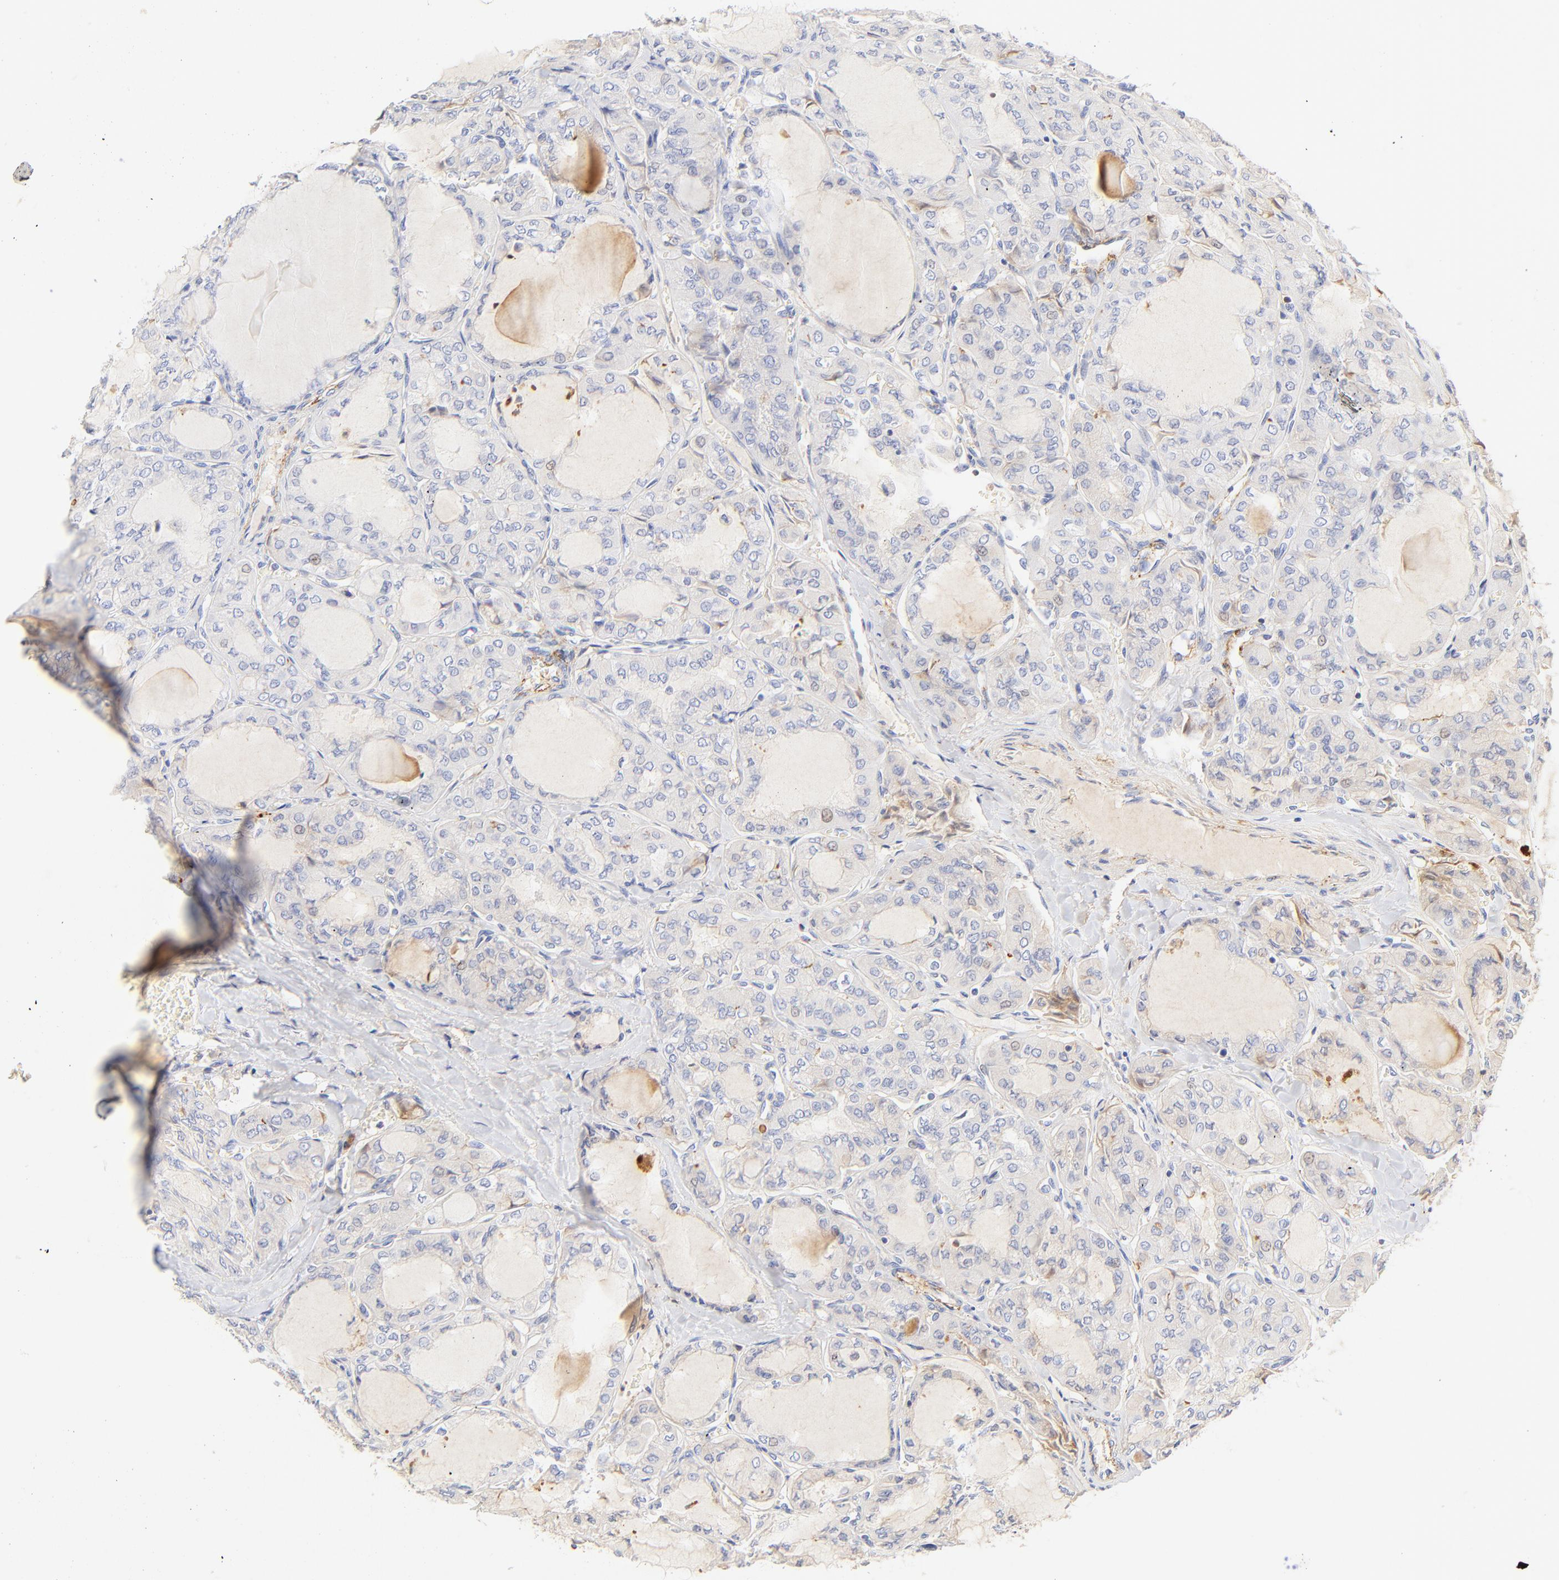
{"staining": {"intensity": "negative", "quantity": "none", "location": "none"}, "tissue": "thyroid cancer", "cell_type": "Tumor cells", "image_type": "cancer", "snomed": [{"axis": "morphology", "description": "Papillary adenocarcinoma, NOS"}, {"axis": "topography", "description": "Thyroid gland"}], "caption": "Immunohistochemical staining of human thyroid papillary adenocarcinoma reveals no significant expression in tumor cells.", "gene": "MDGA2", "patient": {"sex": "male", "age": 20}}